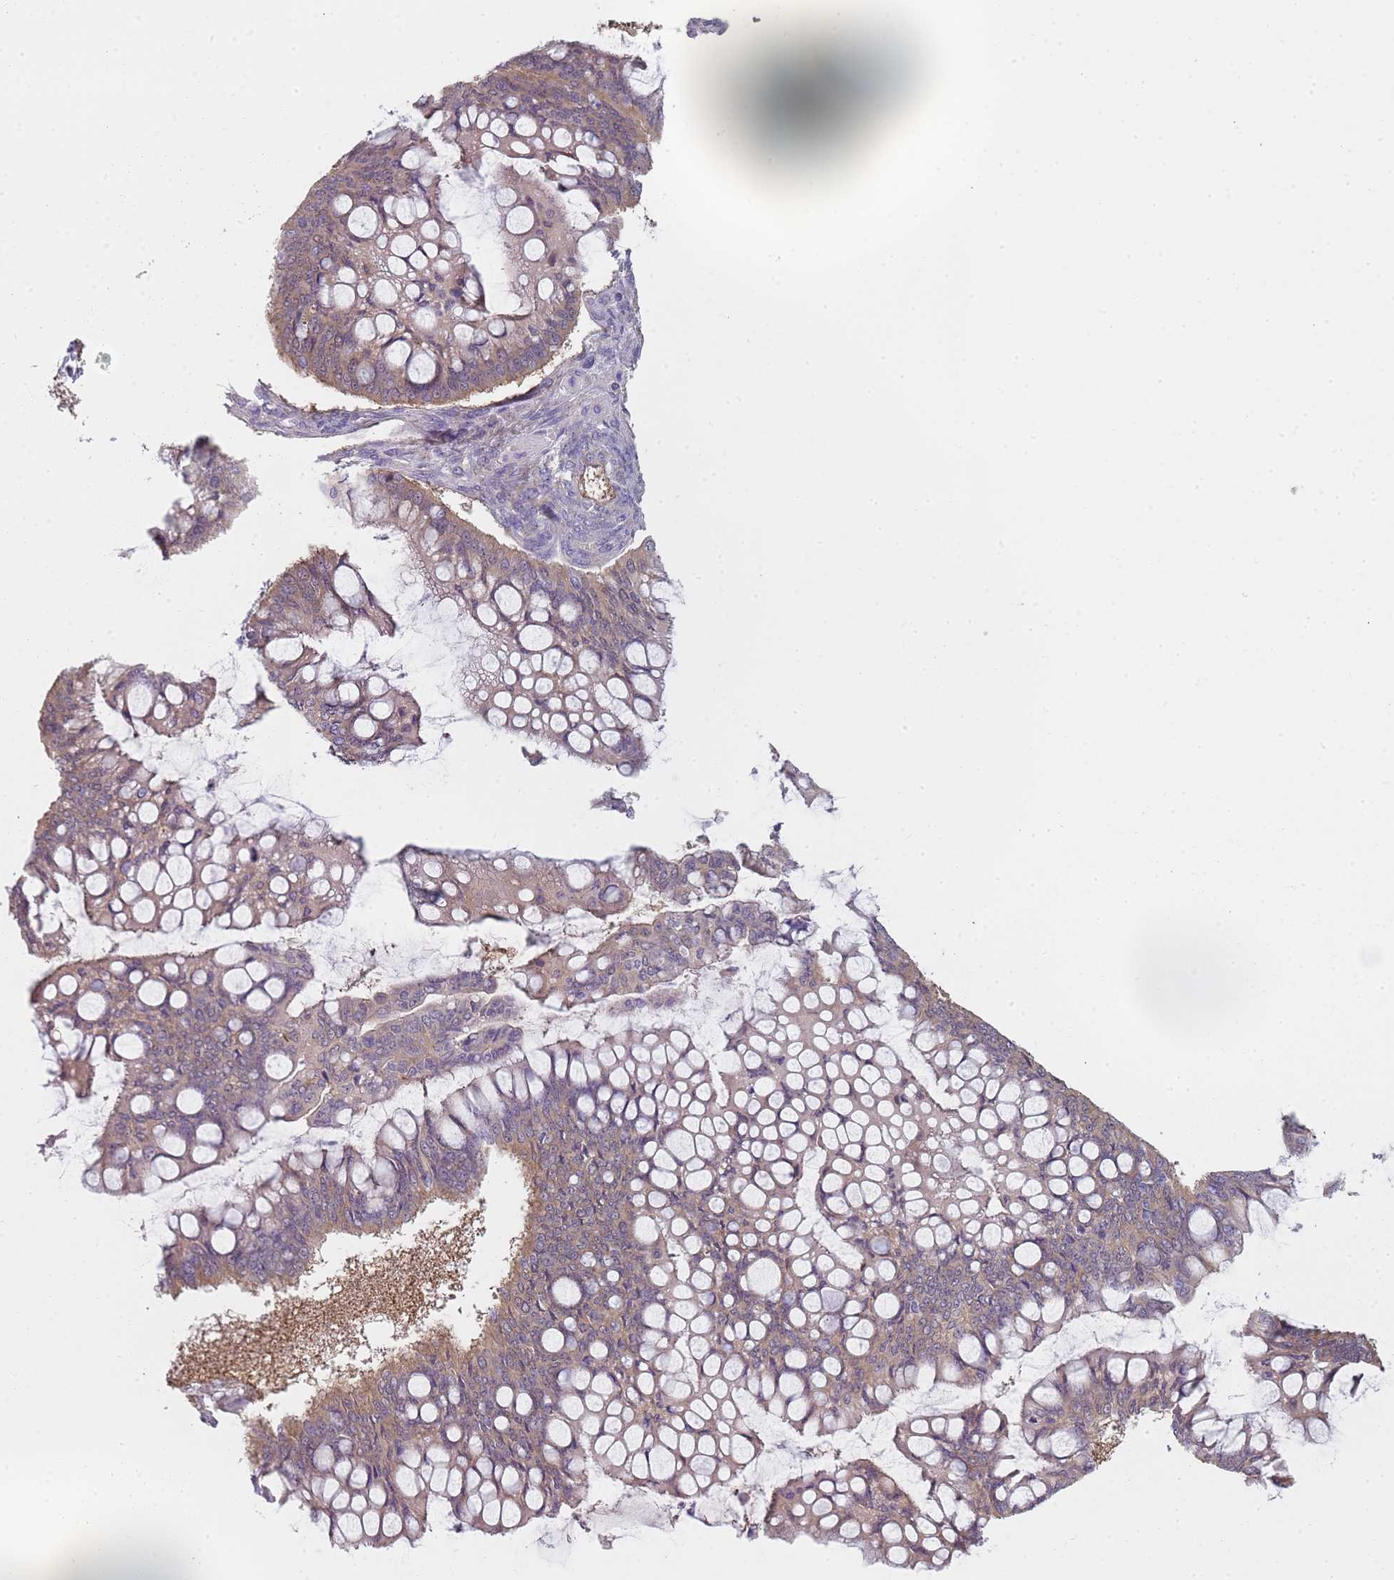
{"staining": {"intensity": "moderate", "quantity": ">75%", "location": "cytoplasmic/membranous"}, "tissue": "ovarian cancer", "cell_type": "Tumor cells", "image_type": "cancer", "snomed": [{"axis": "morphology", "description": "Cystadenocarcinoma, mucinous, NOS"}, {"axis": "topography", "description": "Ovary"}], "caption": "Tumor cells reveal medium levels of moderate cytoplasmic/membranous staining in about >75% of cells in human mucinous cystadenocarcinoma (ovarian). (IHC, brightfield microscopy, high magnification).", "gene": "SLC26A6", "patient": {"sex": "female", "age": 73}}